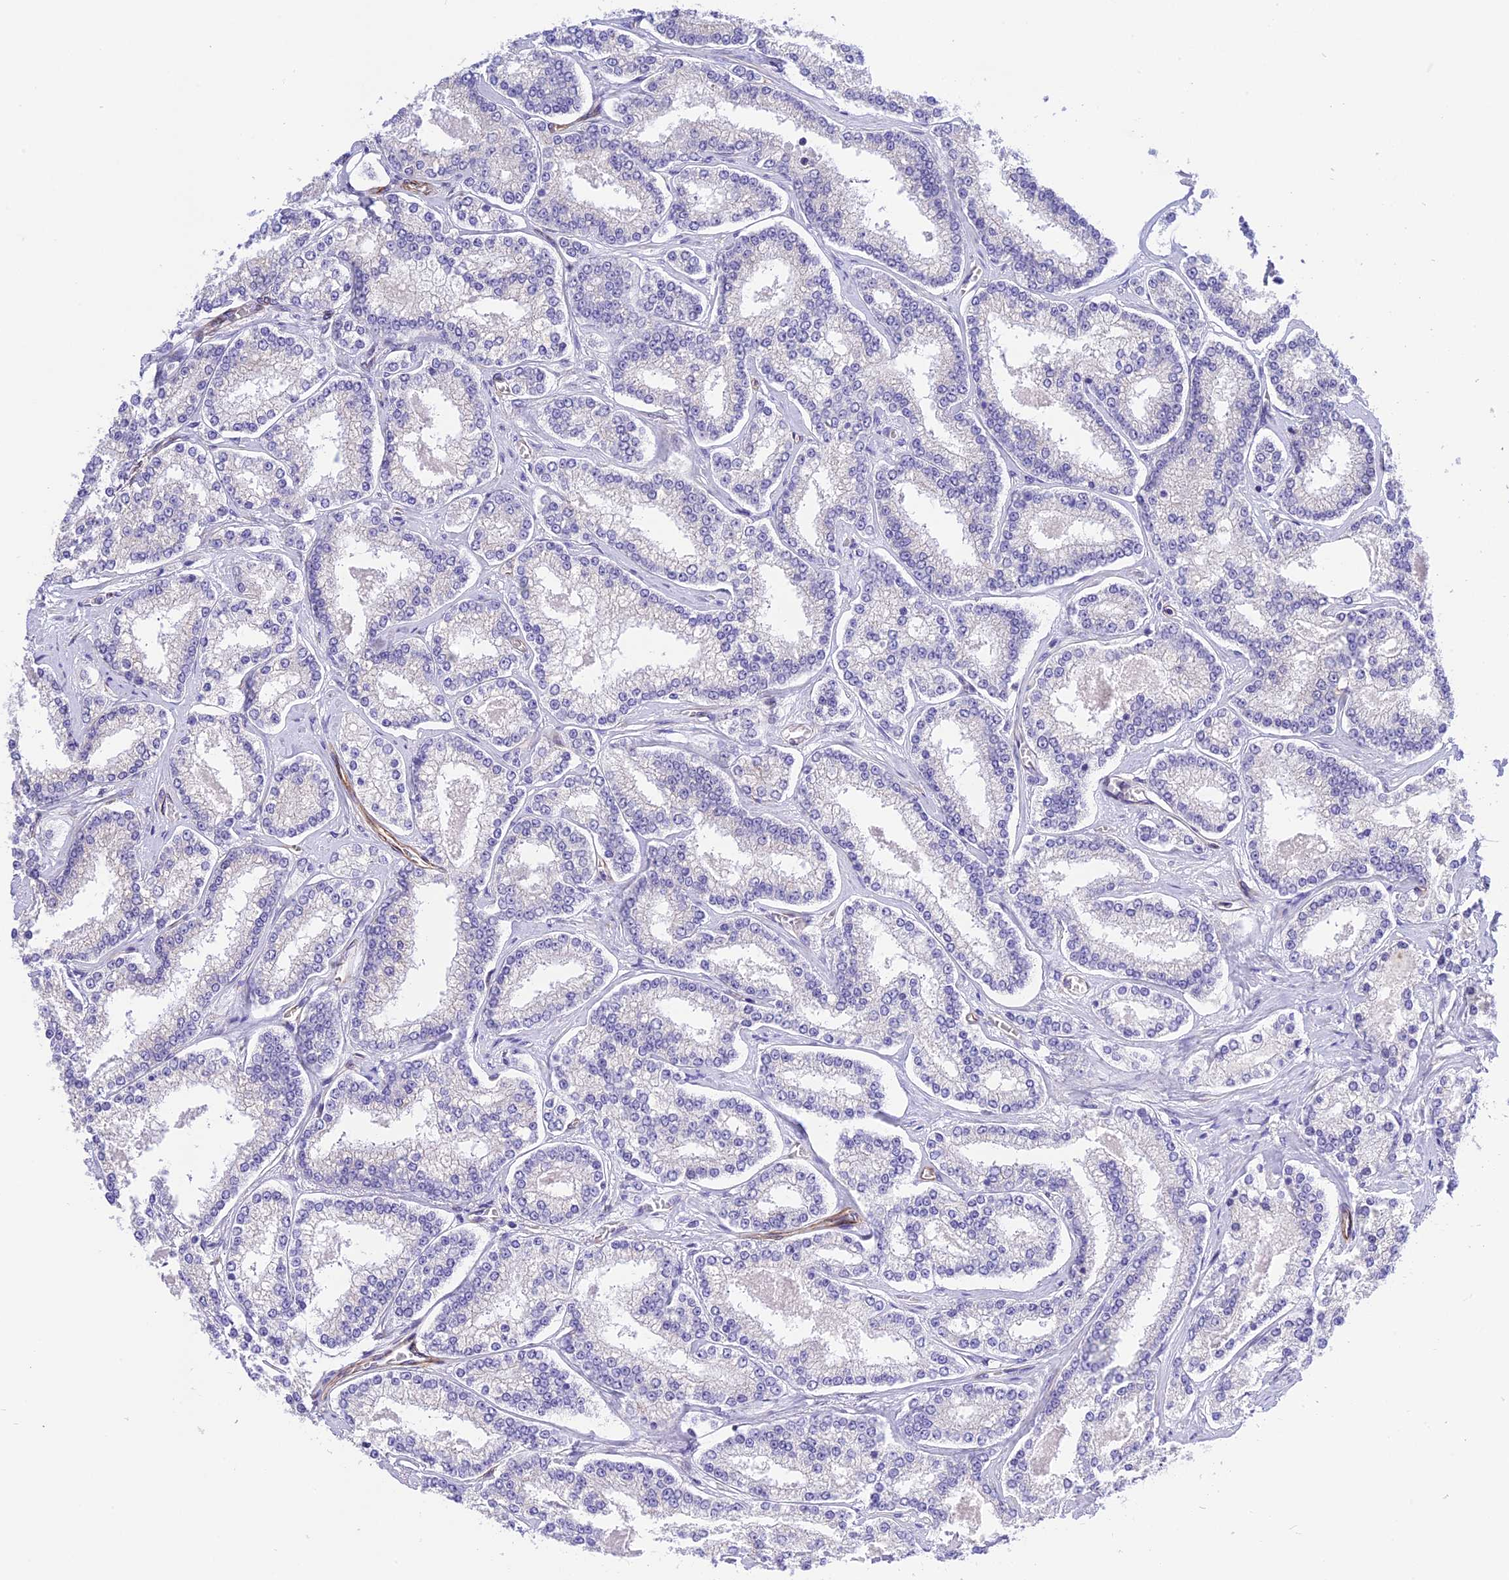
{"staining": {"intensity": "negative", "quantity": "none", "location": "none"}, "tissue": "prostate cancer", "cell_type": "Tumor cells", "image_type": "cancer", "snomed": [{"axis": "morphology", "description": "Normal tissue, NOS"}, {"axis": "morphology", "description": "Adenocarcinoma, High grade"}, {"axis": "topography", "description": "Prostate"}], "caption": "Prostate adenocarcinoma (high-grade) was stained to show a protein in brown. There is no significant staining in tumor cells. (DAB (3,3'-diaminobenzidine) IHC with hematoxylin counter stain).", "gene": "R3HDM4", "patient": {"sex": "male", "age": 83}}